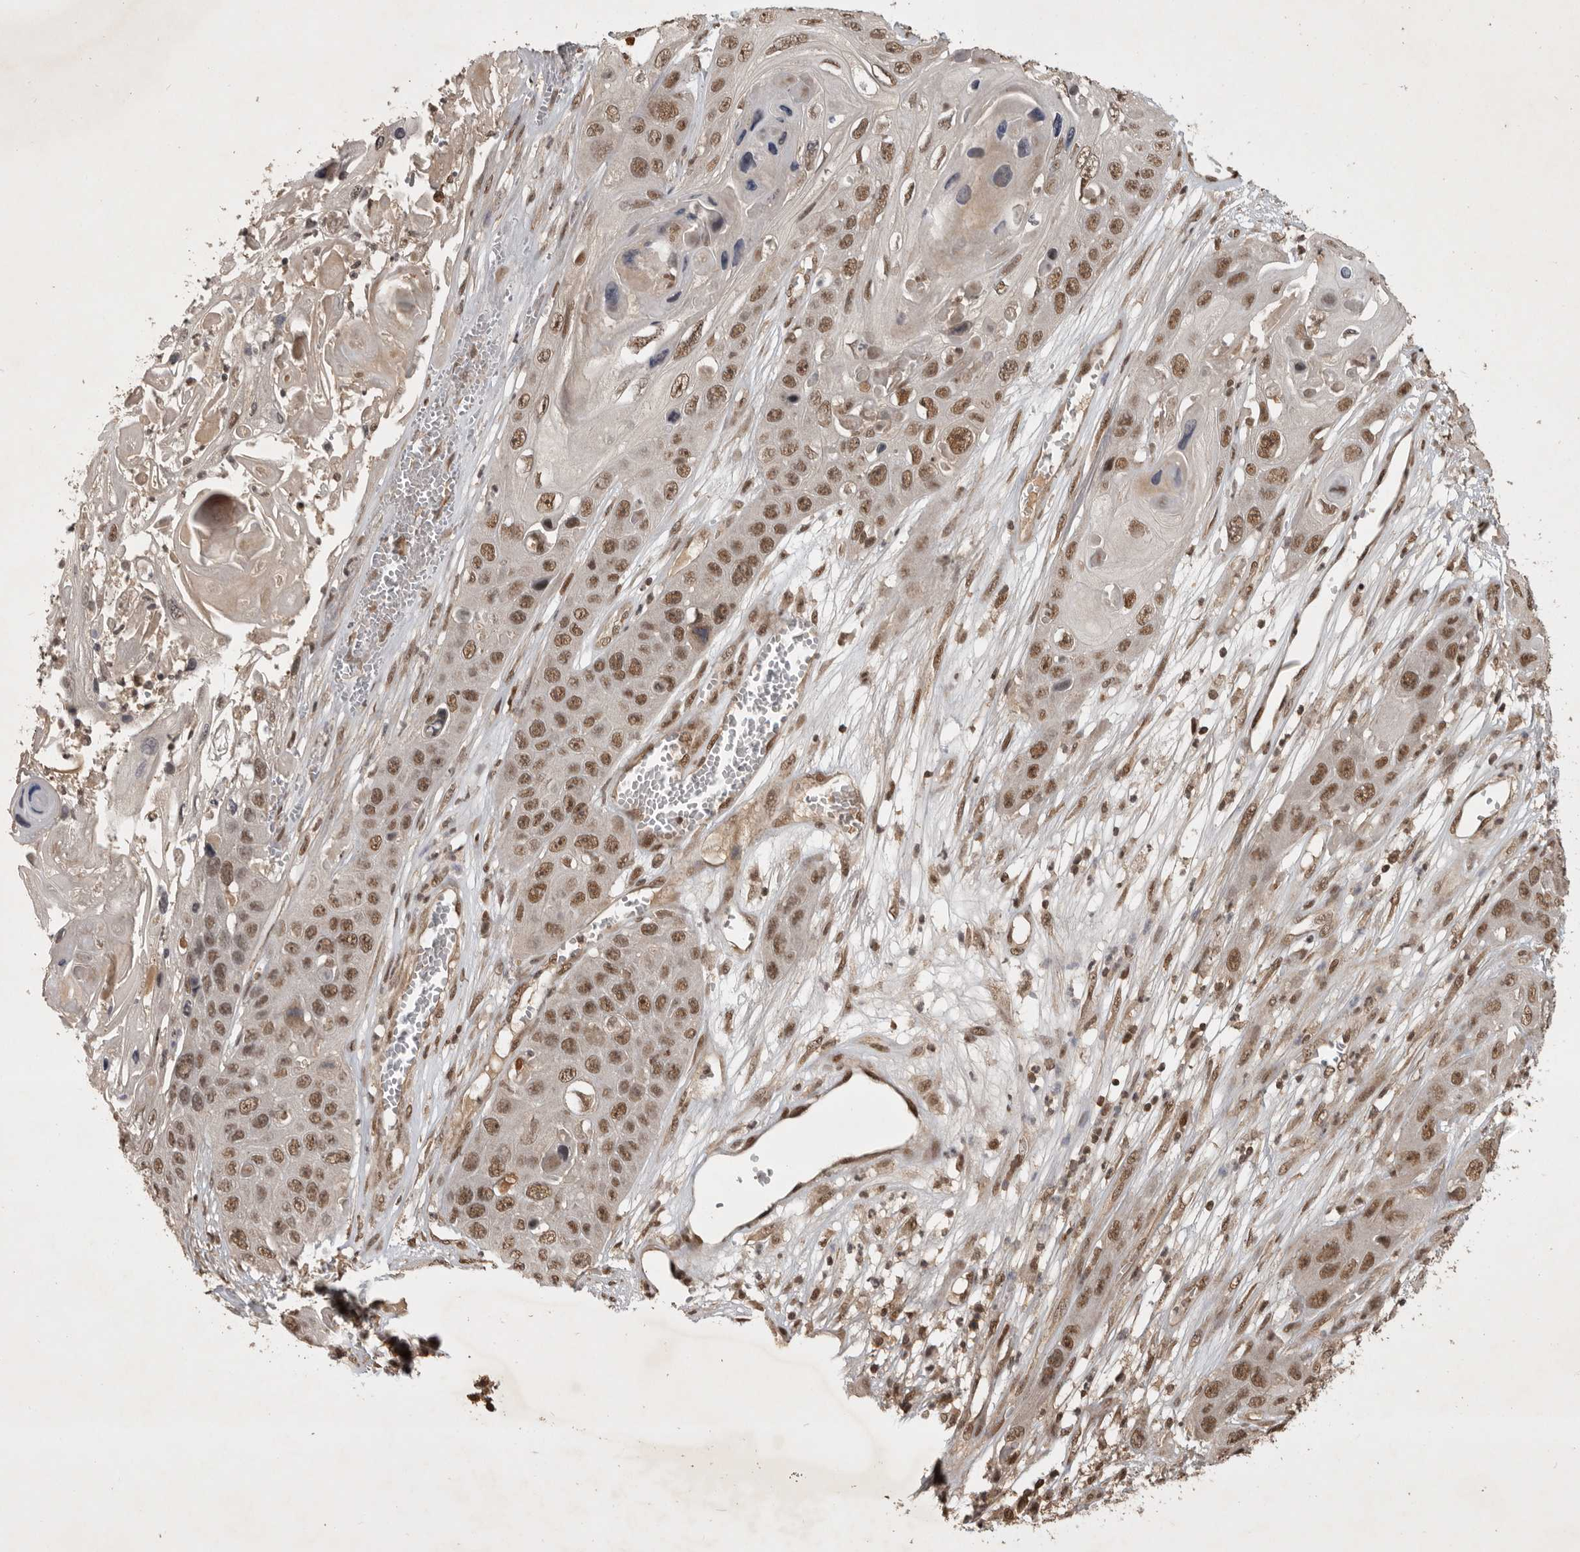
{"staining": {"intensity": "moderate", "quantity": ">75%", "location": "nuclear"}, "tissue": "skin cancer", "cell_type": "Tumor cells", "image_type": "cancer", "snomed": [{"axis": "morphology", "description": "Squamous cell carcinoma, NOS"}, {"axis": "topography", "description": "Skin"}], "caption": "Skin squamous cell carcinoma stained with a brown dye displays moderate nuclear positive staining in approximately >75% of tumor cells.", "gene": "CBLL1", "patient": {"sex": "male", "age": 55}}